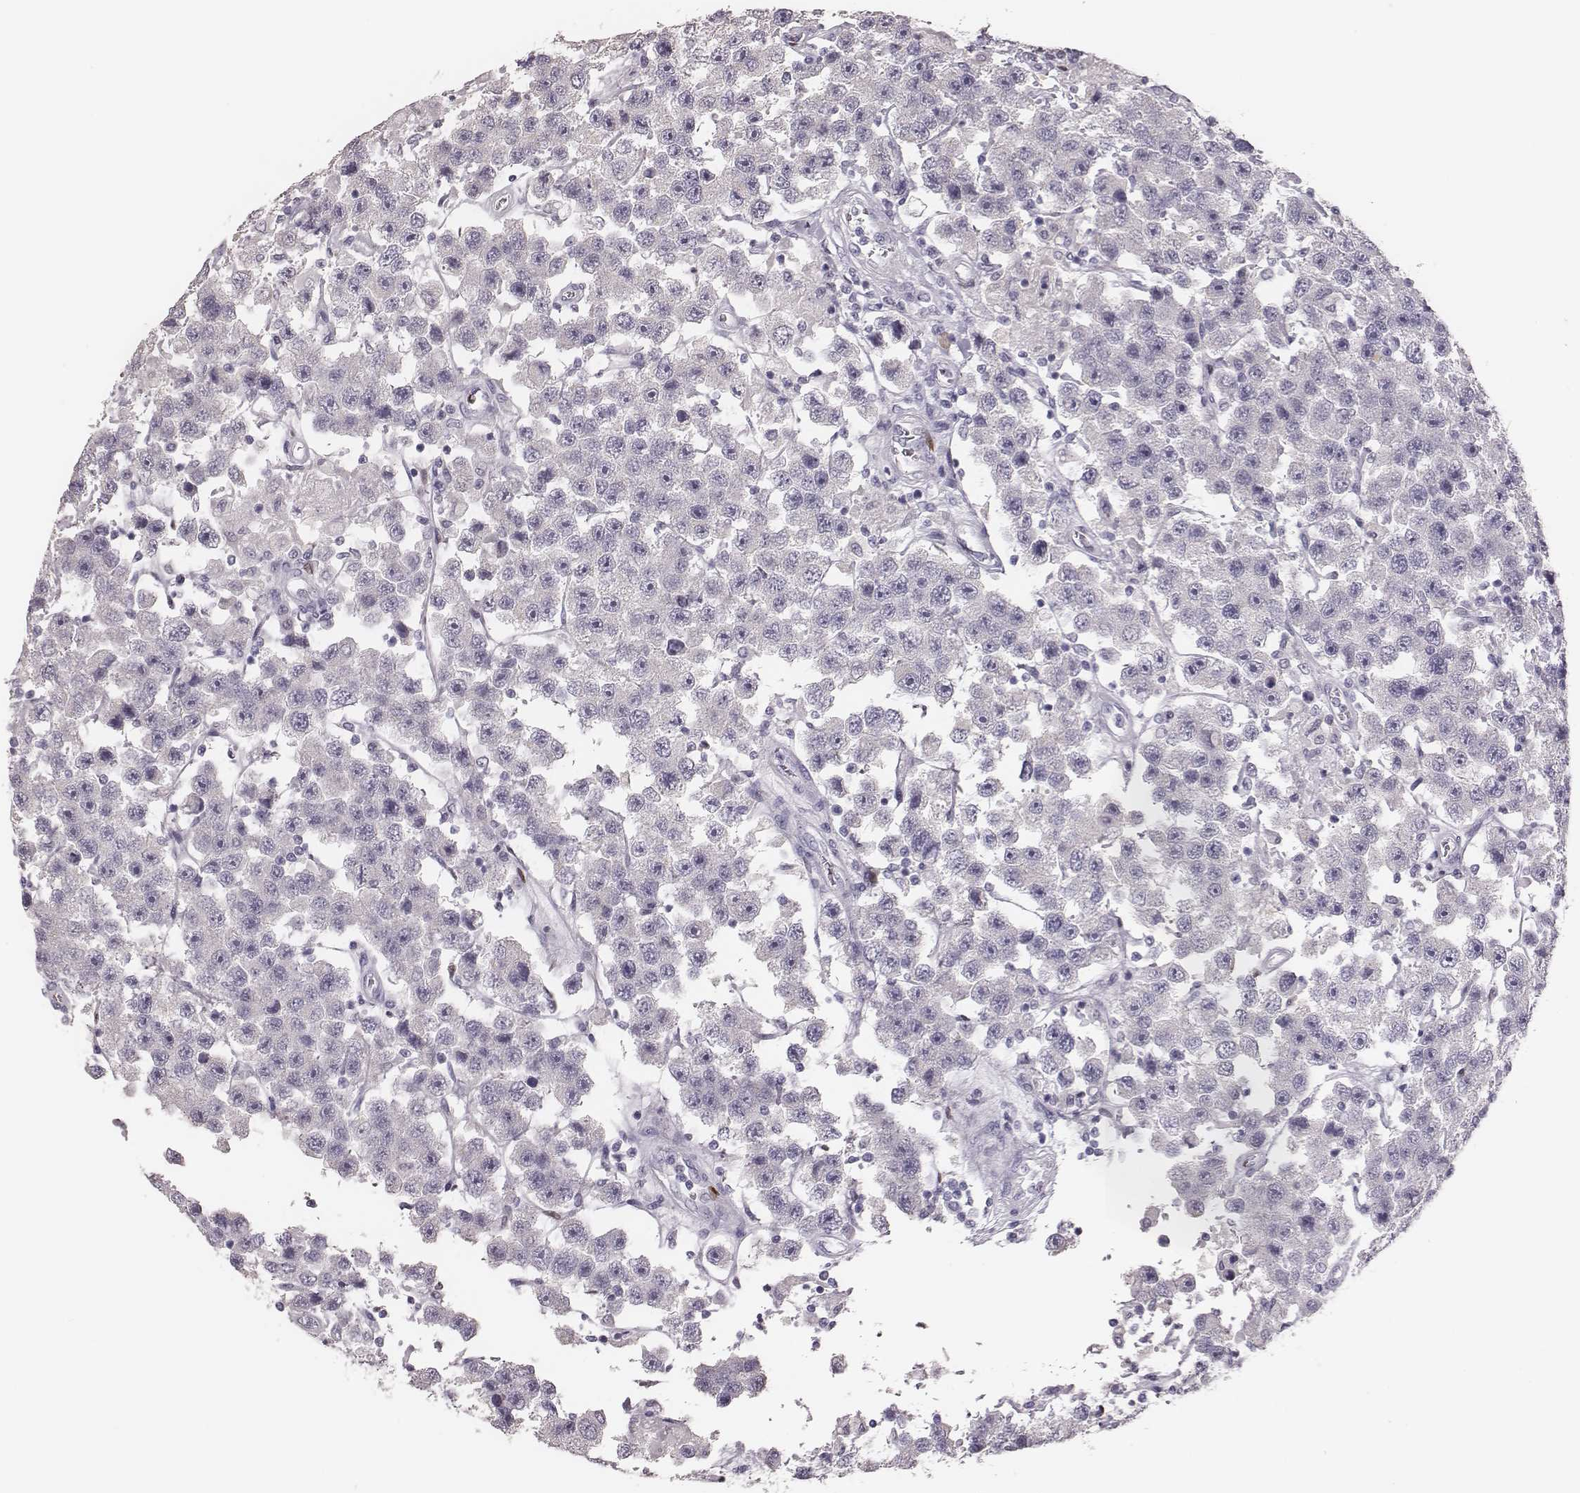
{"staining": {"intensity": "negative", "quantity": "none", "location": "none"}, "tissue": "testis cancer", "cell_type": "Tumor cells", "image_type": "cancer", "snomed": [{"axis": "morphology", "description": "Seminoma, NOS"}, {"axis": "topography", "description": "Testis"}], "caption": "This is an immunohistochemistry micrograph of testis seminoma. There is no positivity in tumor cells.", "gene": "ADGRF4", "patient": {"sex": "male", "age": 45}}